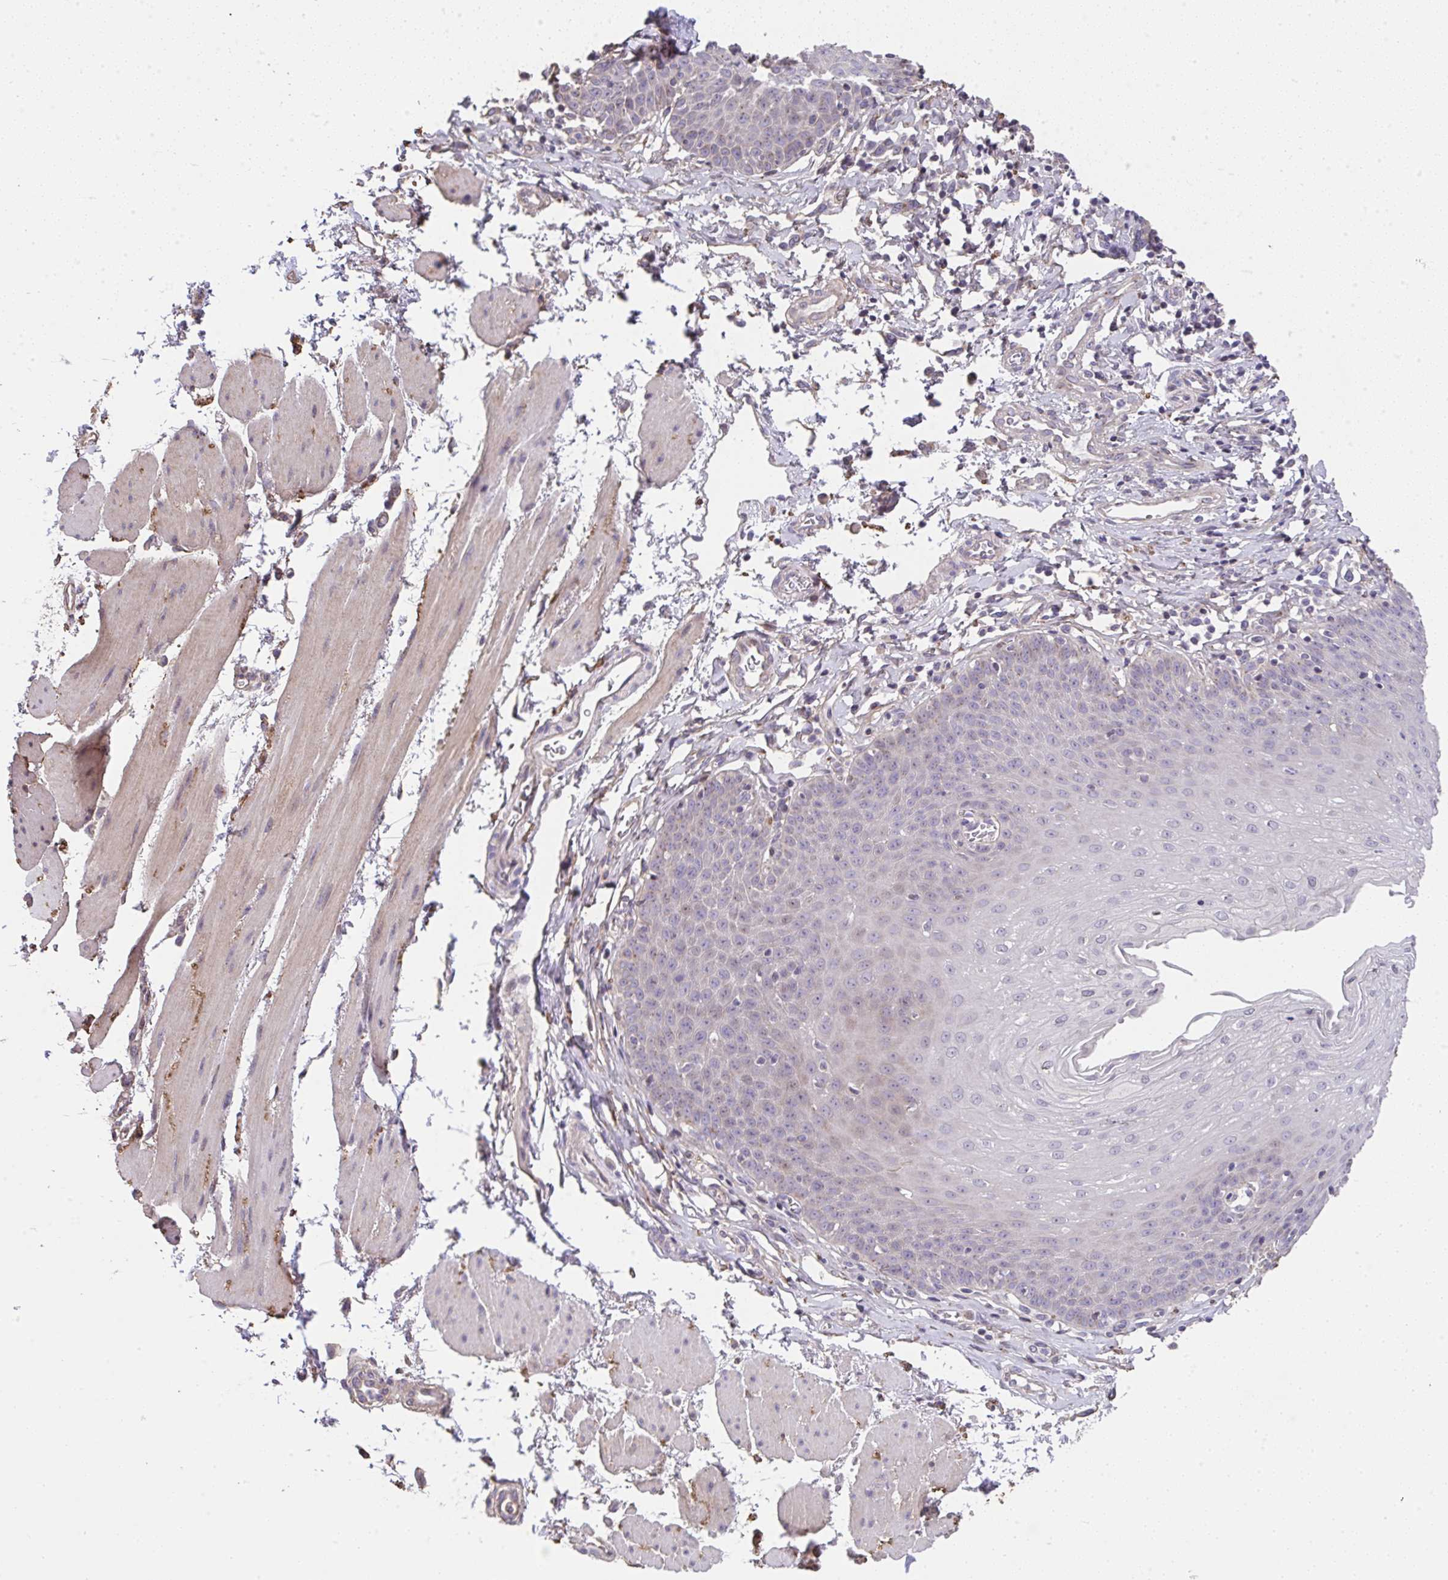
{"staining": {"intensity": "negative", "quantity": "none", "location": "none"}, "tissue": "esophagus", "cell_type": "Squamous epithelial cells", "image_type": "normal", "snomed": [{"axis": "morphology", "description": "Normal tissue, NOS"}, {"axis": "topography", "description": "Esophagus"}], "caption": "The immunohistochemistry photomicrograph has no significant staining in squamous epithelial cells of esophagus.", "gene": "RUNDC3B", "patient": {"sex": "female", "age": 81}}